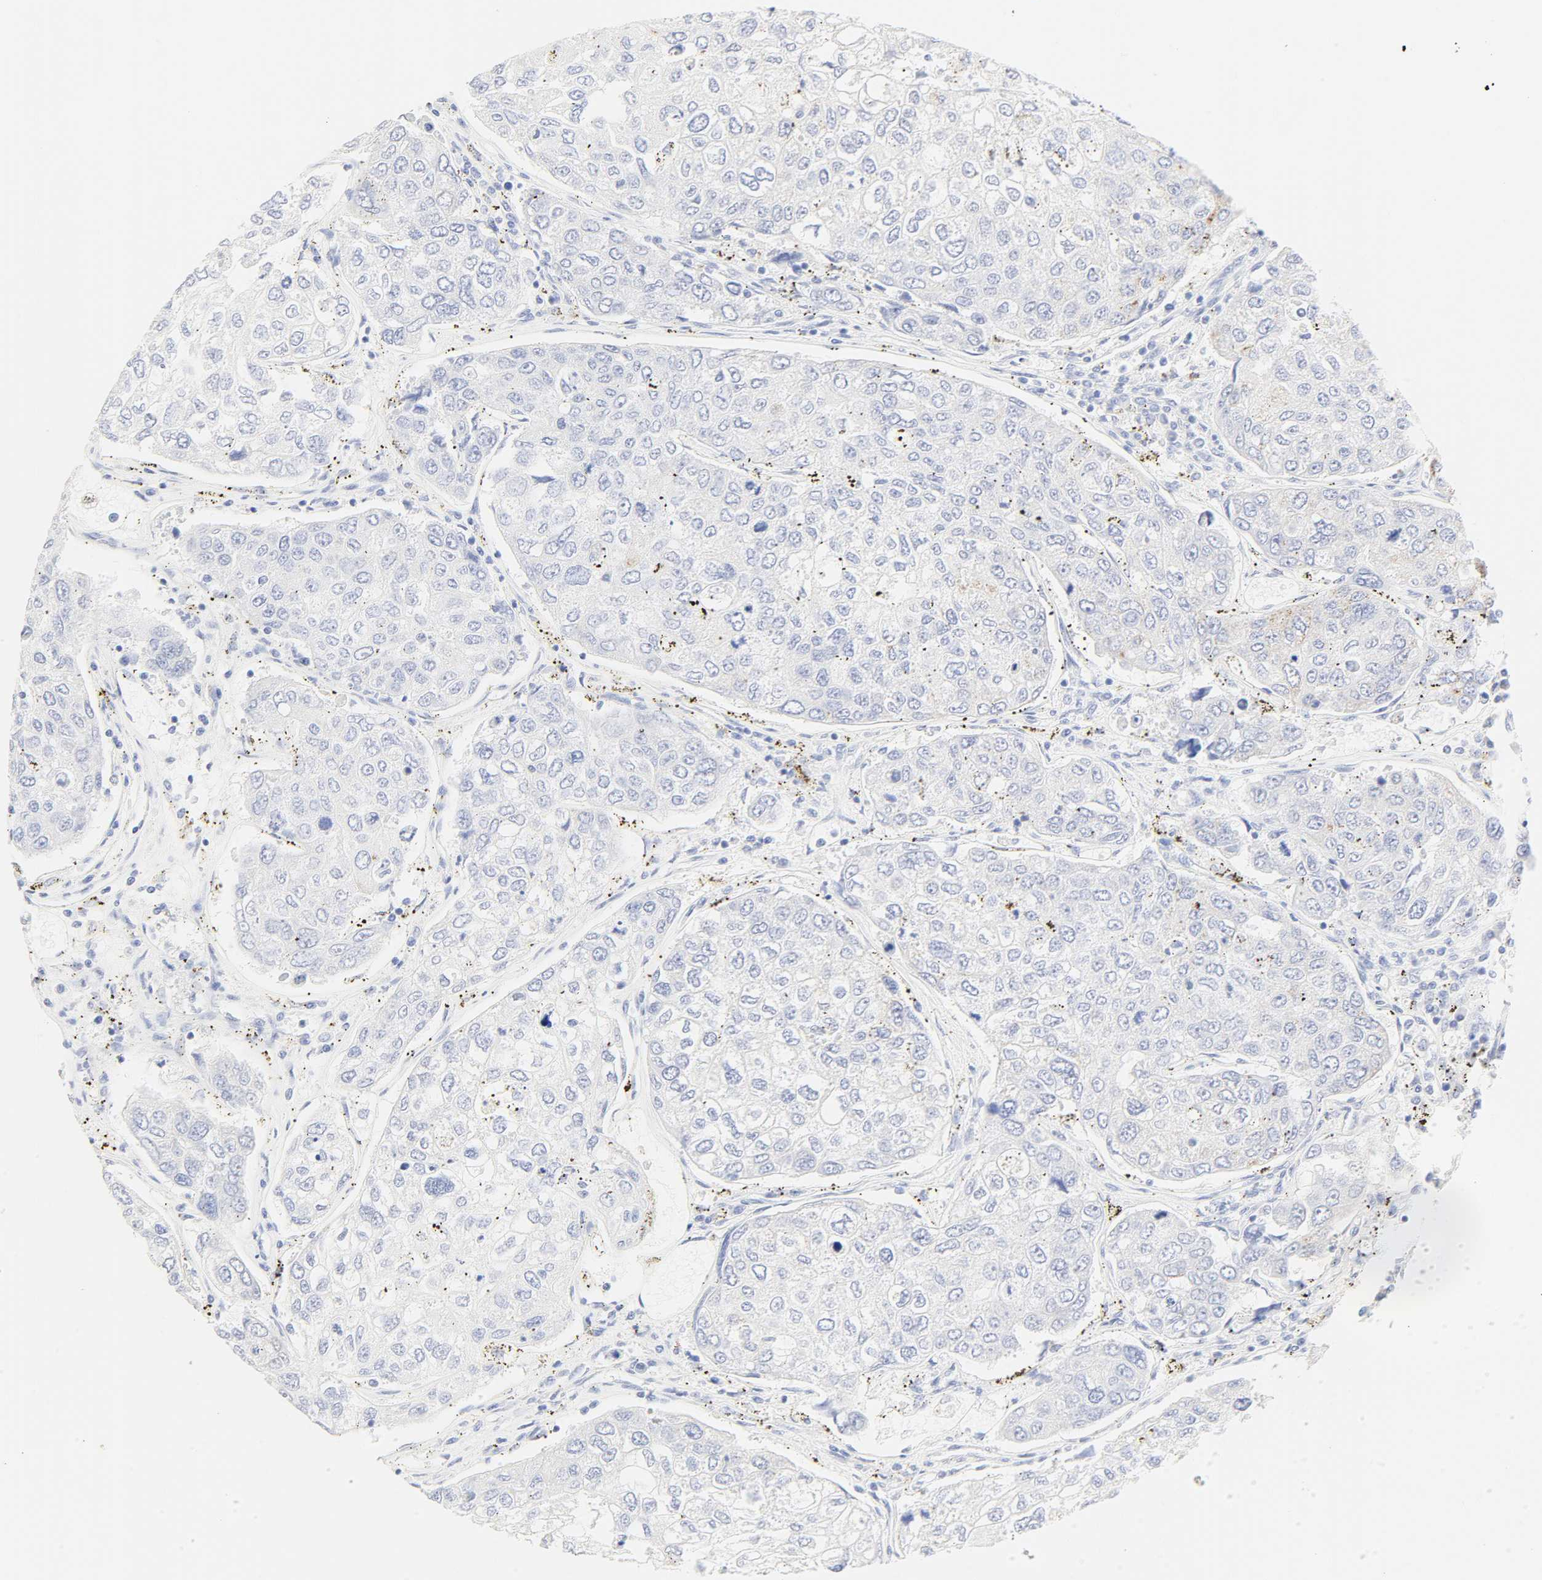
{"staining": {"intensity": "moderate", "quantity": ">75%", "location": "cytoplasmic/membranous"}, "tissue": "urothelial cancer", "cell_type": "Tumor cells", "image_type": "cancer", "snomed": [{"axis": "morphology", "description": "Urothelial carcinoma, High grade"}, {"axis": "topography", "description": "Lymph node"}, {"axis": "topography", "description": "Urinary bladder"}], "caption": "Urothelial cancer was stained to show a protein in brown. There is medium levels of moderate cytoplasmic/membranous positivity in approximately >75% of tumor cells.", "gene": "SLCO1B3", "patient": {"sex": "male", "age": 51}}